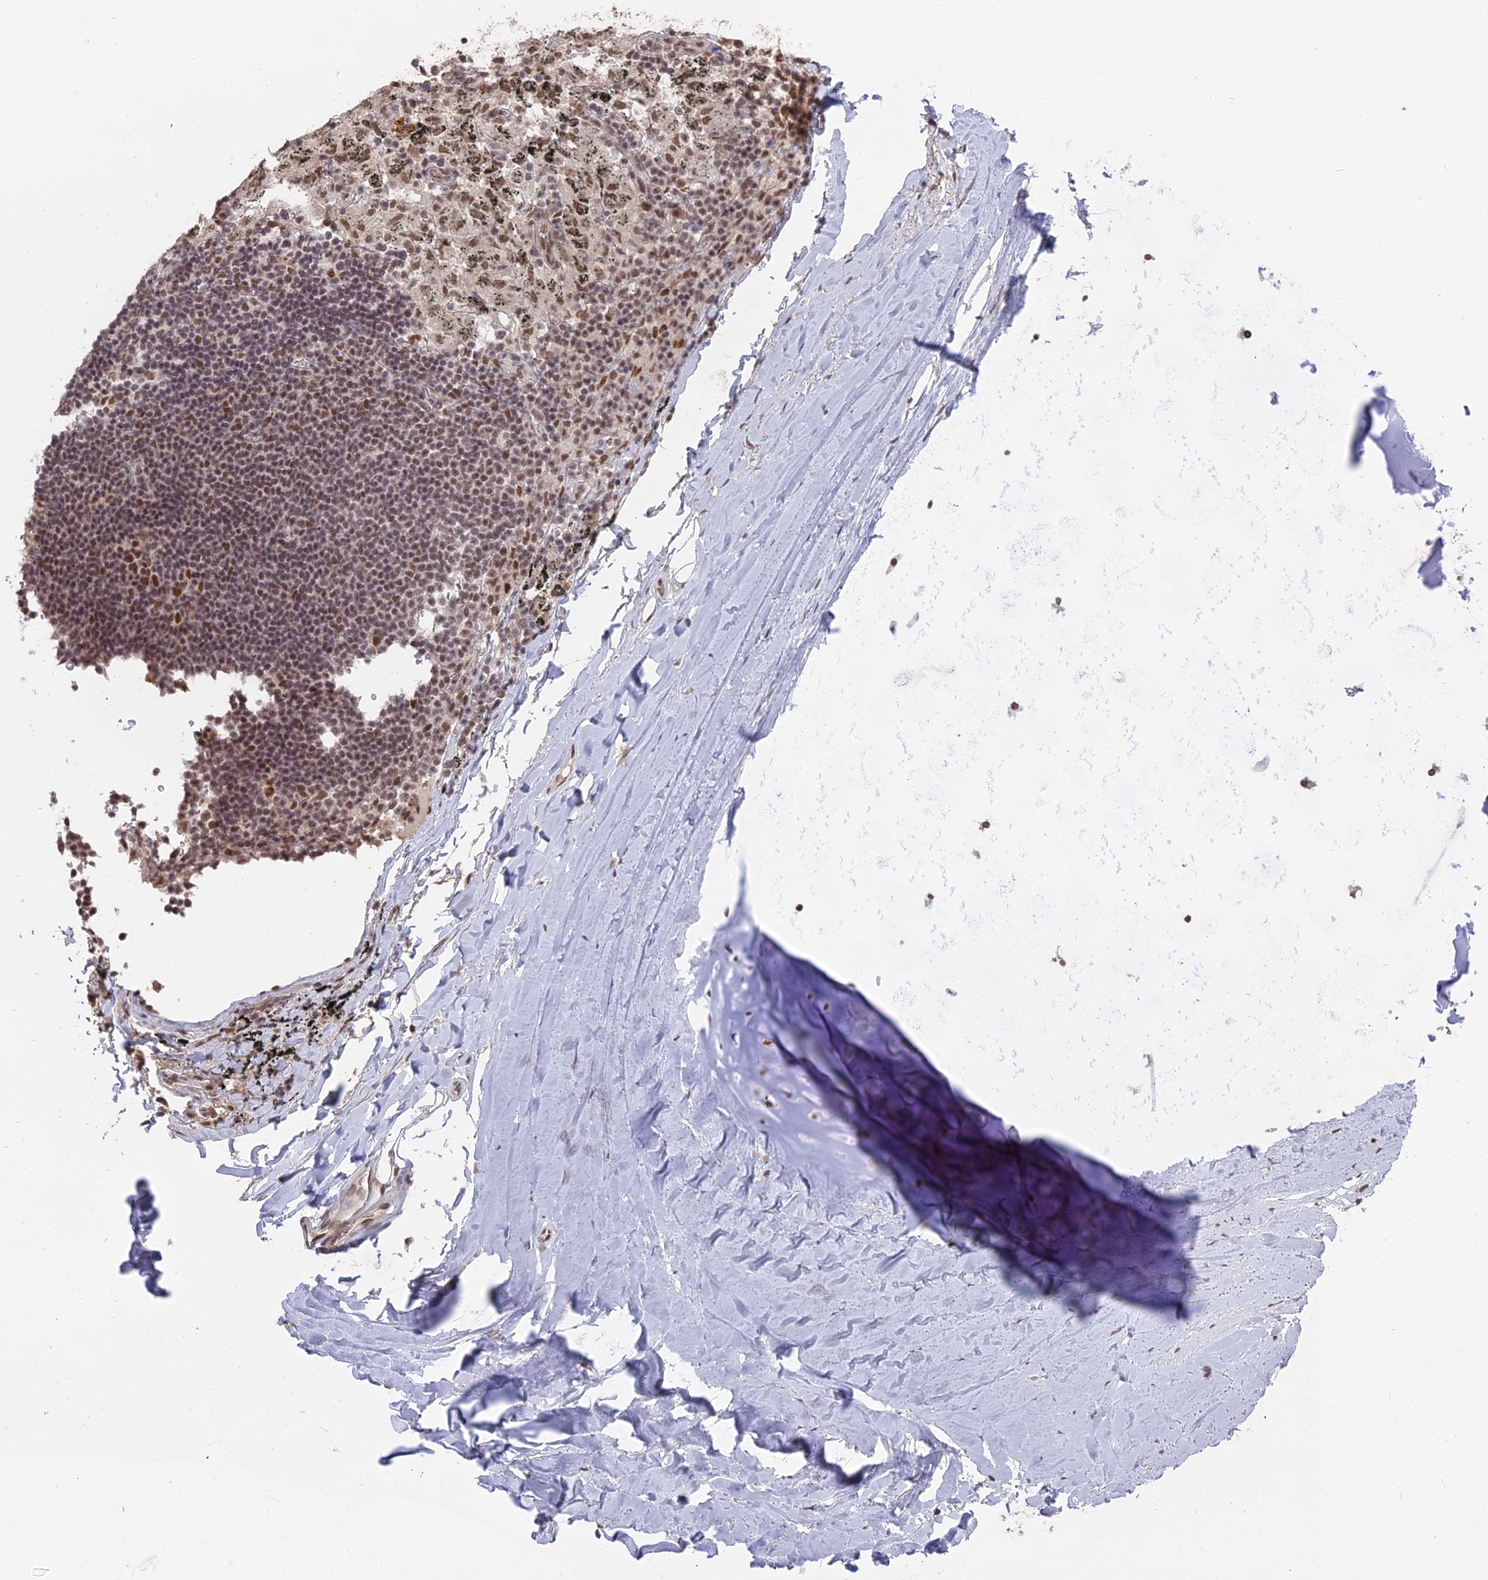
{"staining": {"intensity": "negative", "quantity": "none", "location": "none"}, "tissue": "adipose tissue", "cell_type": "Adipocytes", "image_type": "normal", "snomed": [{"axis": "morphology", "description": "Normal tissue, NOS"}, {"axis": "topography", "description": "Lymph node"}, {"axis": "topography", "description": "Bronchus"}], "caption": "Image shows no protein positivity in adipocytes of normal adipose tissue.", "gene": "NR1H3", "patient": {"sex": "male", "age": 63}}